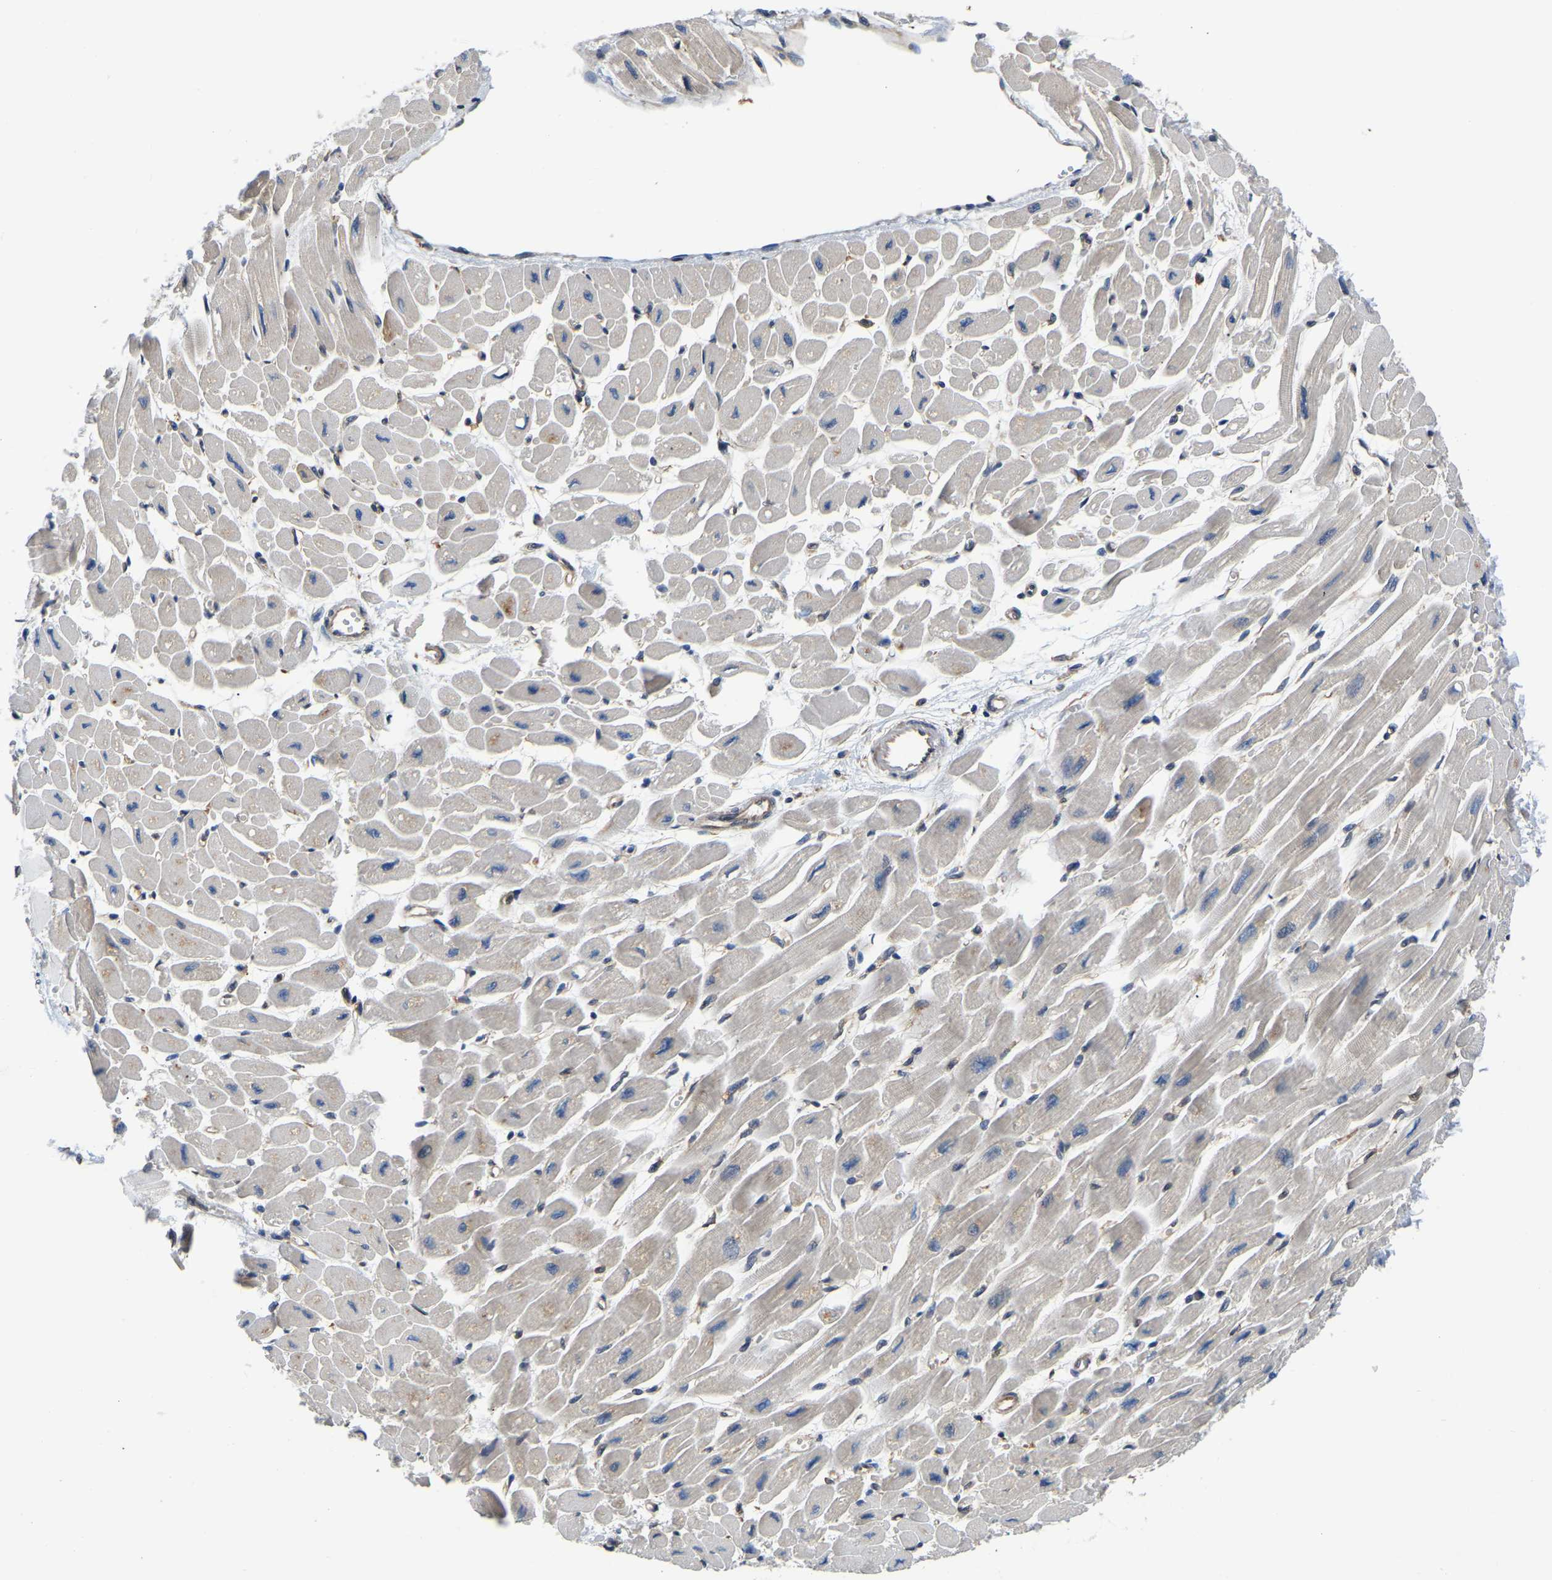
{"staining": {"intensity": "weak", "quantity": "25%-75%", "location": "cytoplasmic/membranous"}, "tissue": "heart muscle", "cell_type": "Cardiomyocytes", "image_type": "normal", "snomed": [{"axis": "morphology", "description": "Normal tissue, NOS"}, {"axis": "topography", "description": "Heart"}], "caption": "Brown immunohistochemical staining in benign human heart muscle demonstrates weak cytoplasmic/membranous positivity in approximately 25%-75% of cardiomyocytes.", "gene": "ARL6IP5", "patient": {"sex": "female", "age": 54}}